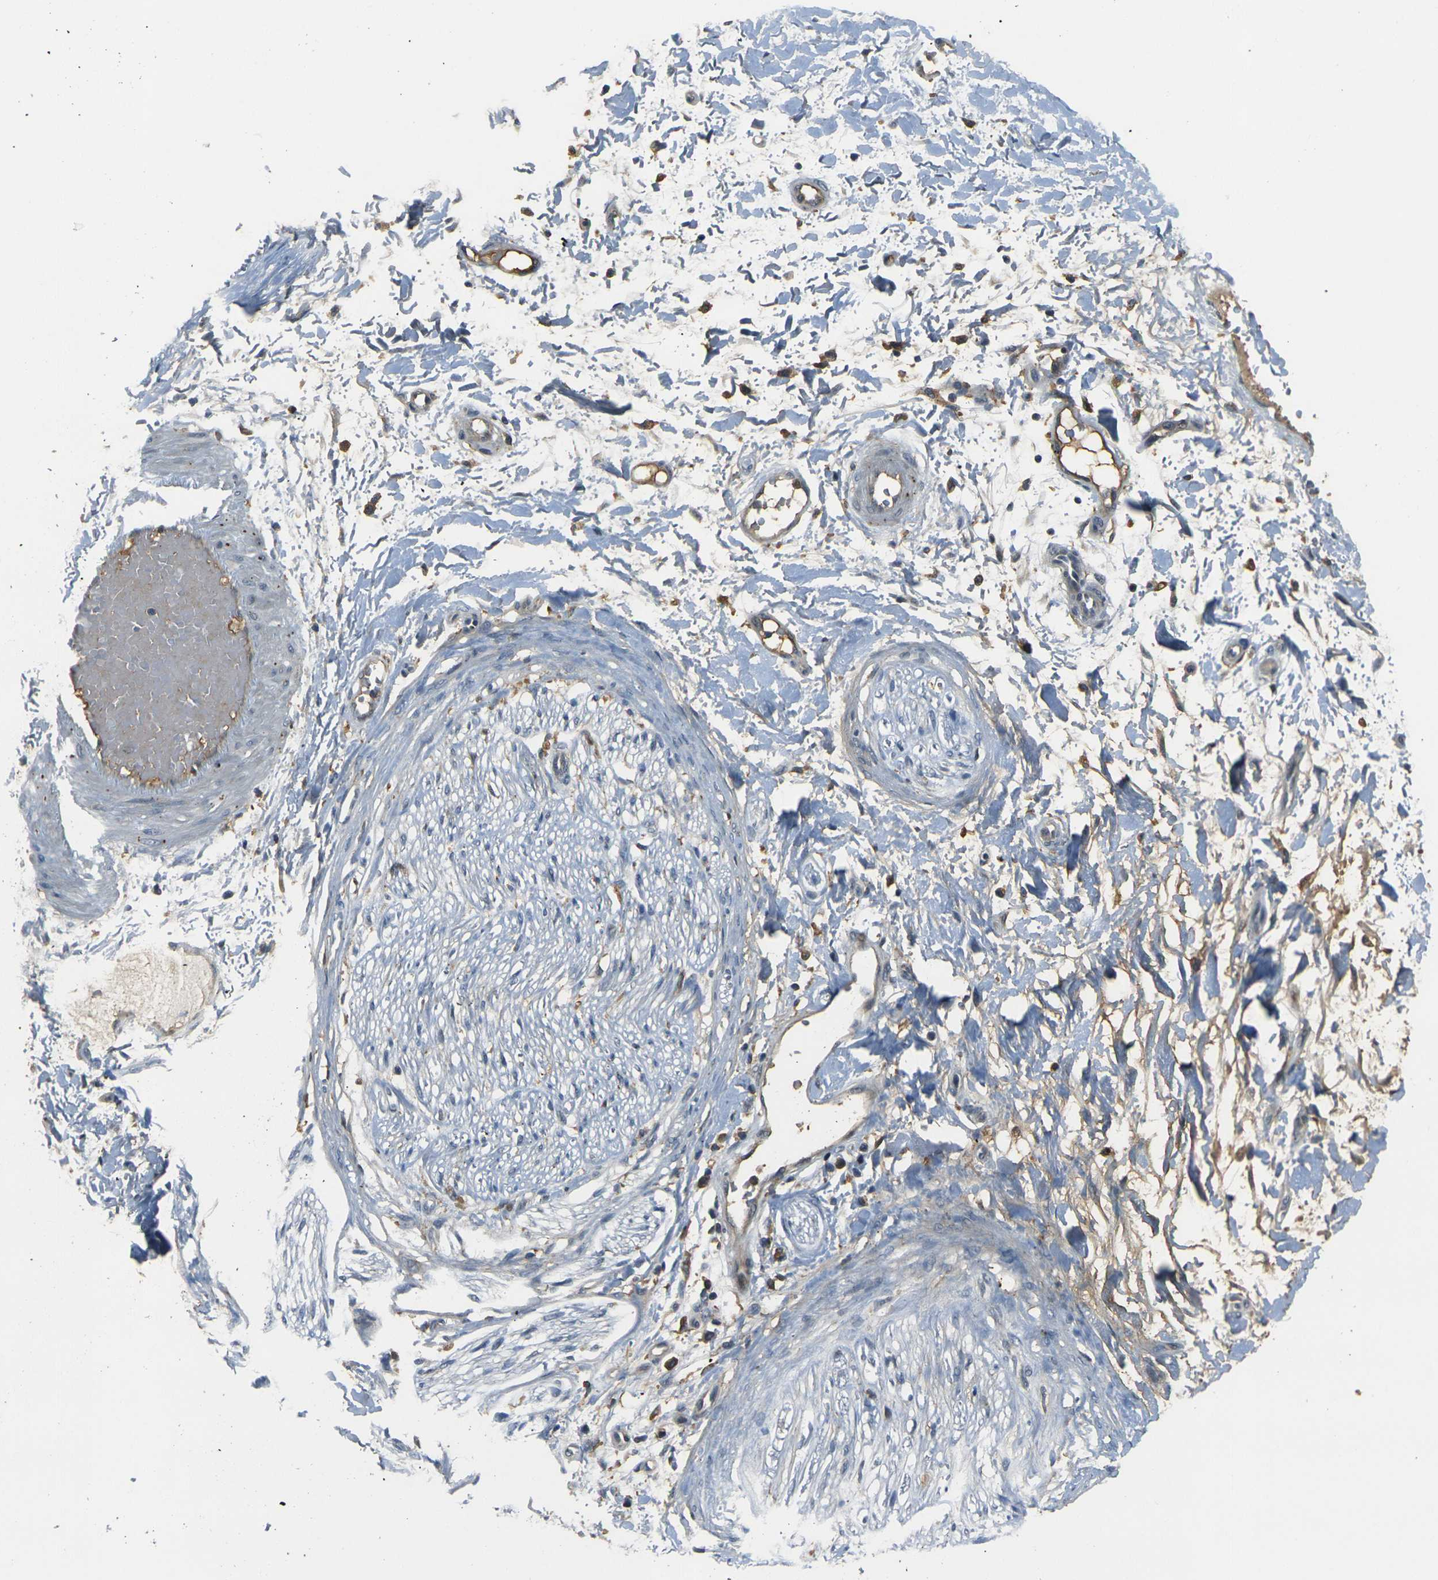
{"staining": {"intensity": "weak", "quantity": "25%-75%", "location": "cytoplasmic/membranous"}, "tissue": "adipose tissue", "cell_type": "Adipocytes", "image_type": "normal", "snomed": [{"axis": "morphology", "description": "Normal tissue, NOS"}, {"axis": "morphology", "description": "Squamous cell carcinoma, NOS"}, {"axis": "topography", "description": "Skin"}, {"axis": "topography", "description": "Peripheral nerve tissue"}], "caption": "A photomicrograph showing weak cytoplasmic/membranous positivity in approximately 25%-75% of adipocytes in normal adipose tissue, as visualized by brown immunohistochemical staining.", "gene": "PIGL", "patient": {"sex": "male", "age": 83}}